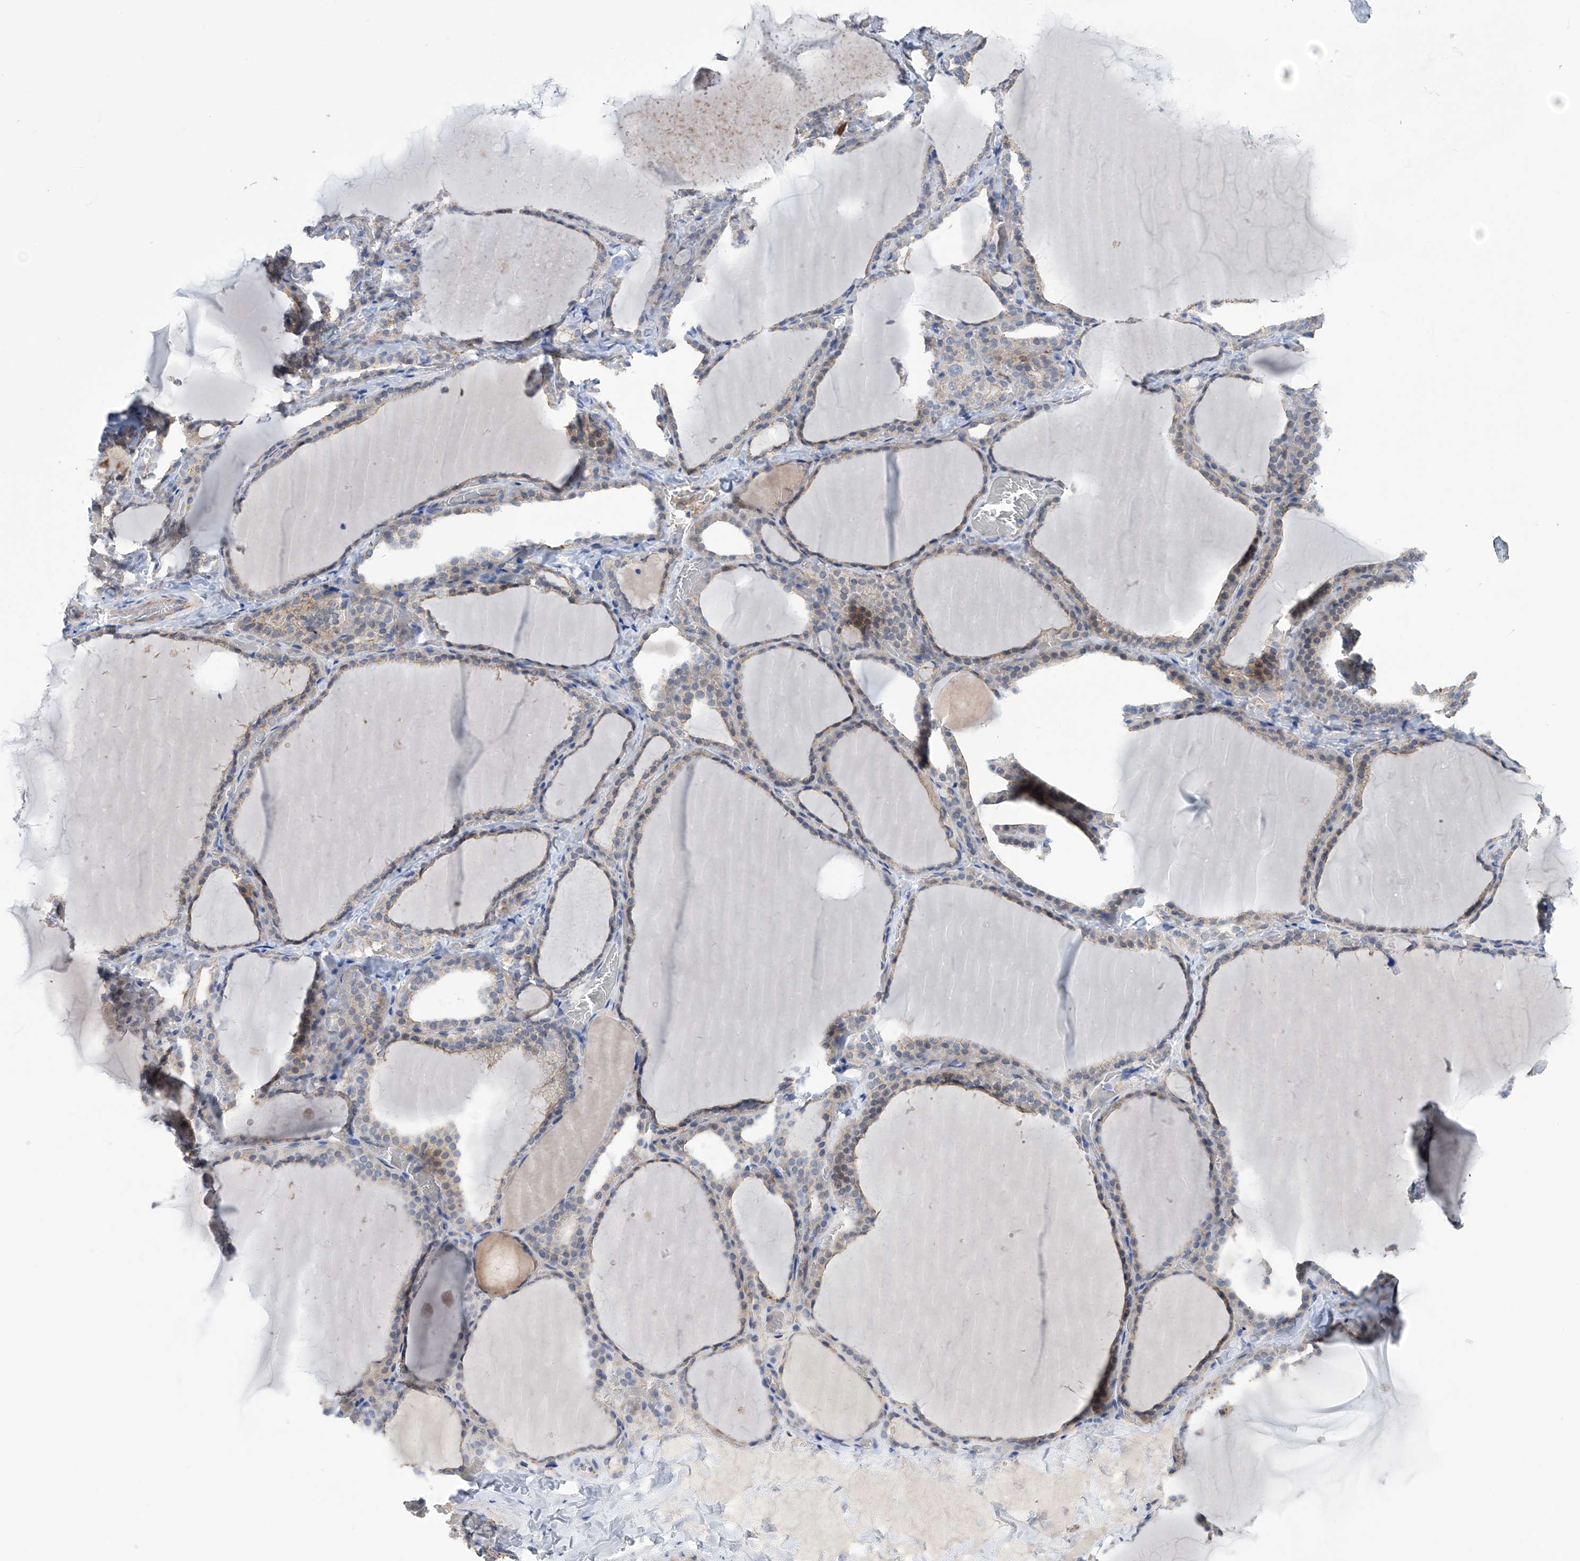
{"staining": {"intensity": "weak", "quantity": "<25%", "location": "cytoplasmic/membranous"}, "tissue": "thyroid gland", "cell_type": "Glandular cells", "image_type": "normal", "snomed": [{"axis": "morphology", "description": "Normal tissue, NOS"}, {"axis": "topography", "description": "Thyroid gland"}], "caption": "DAB immunohistochemical staining of unremarkable thyroid gland shows no significant expression in glandular cells.", "gene": "PGM3", "patient": {"sex": "female", "age": 22}}